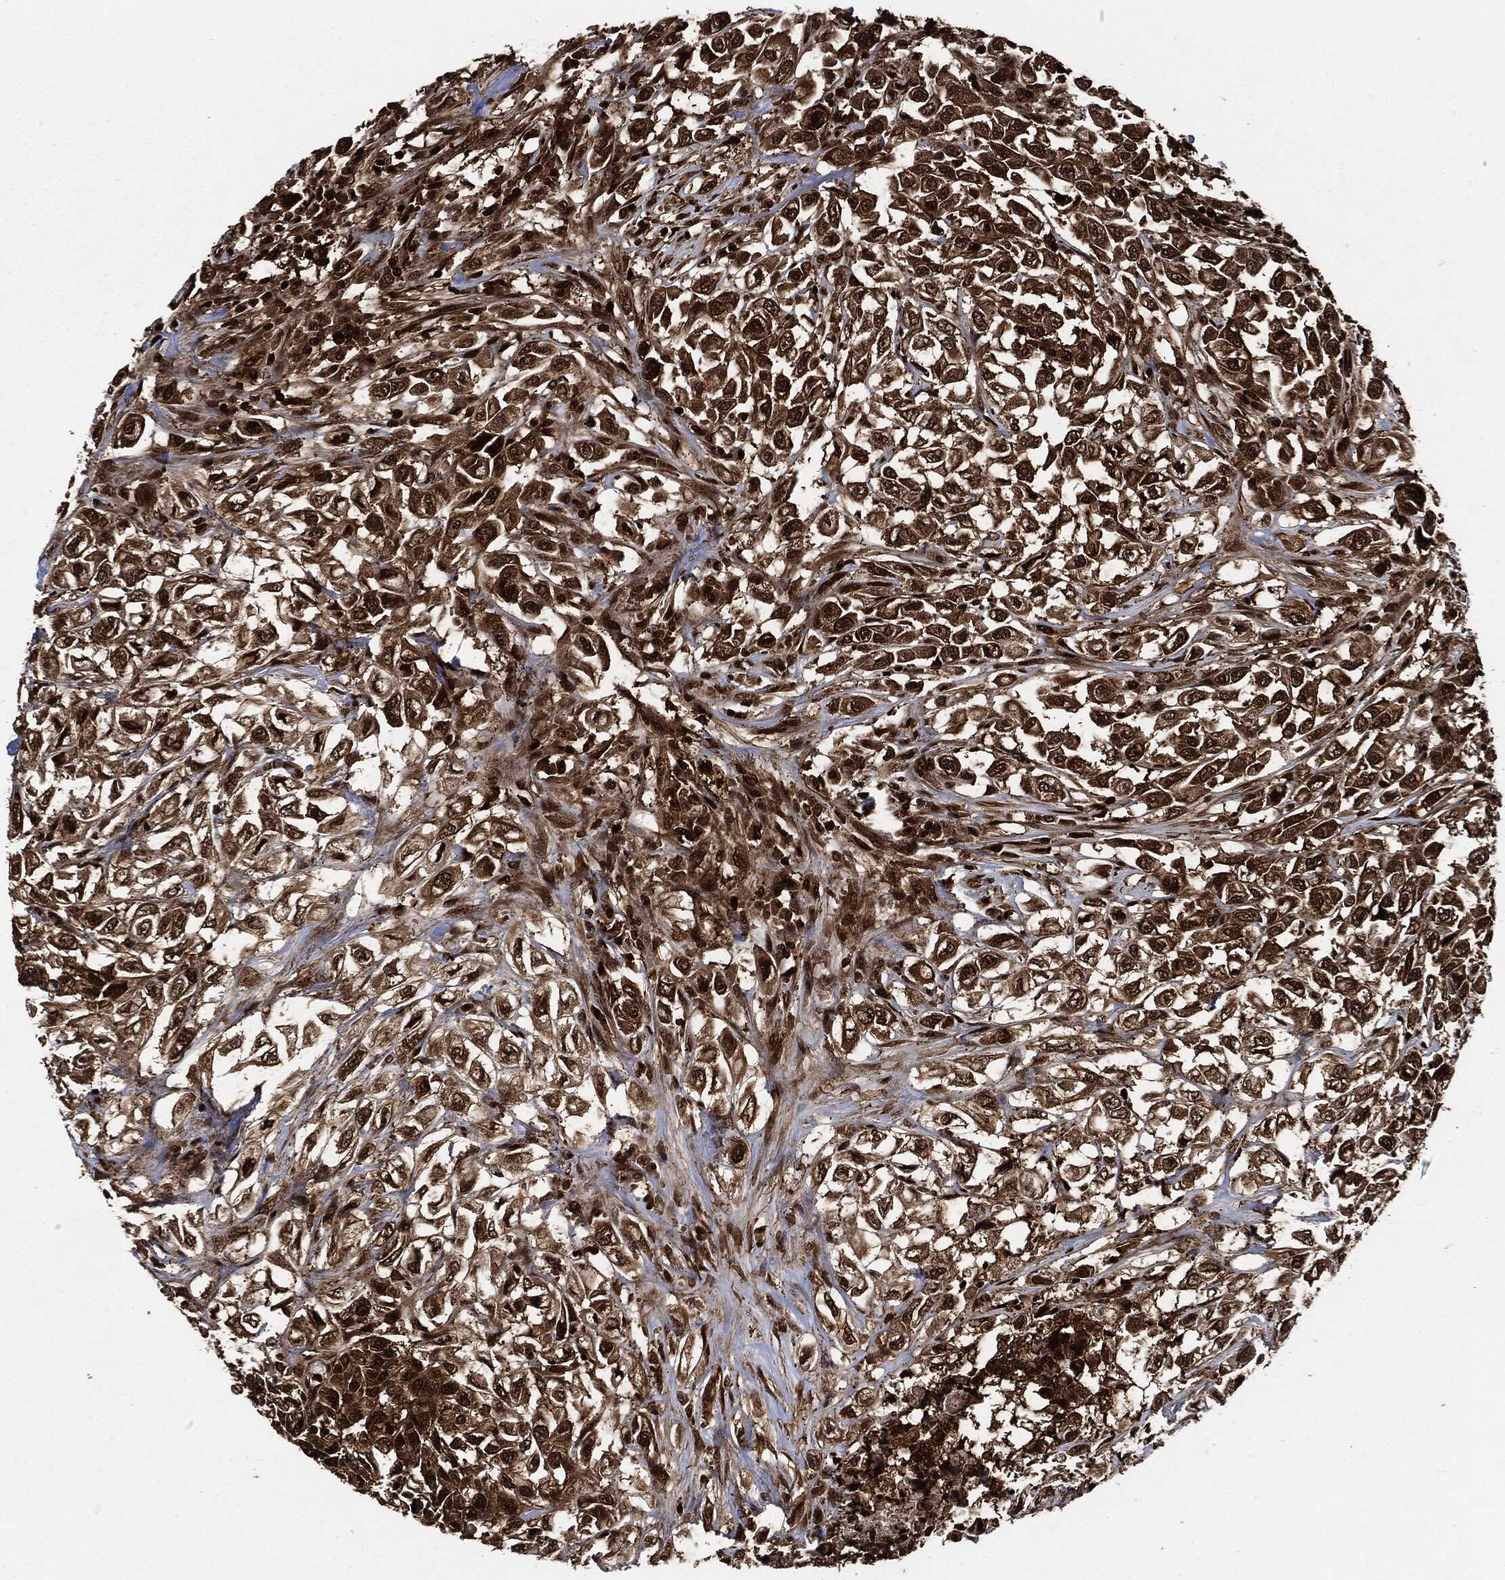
{"staining": {"intensity": "moderate", "quantity": ">75%", "location": "cytoplasmic/membranous"}, "tissue": "urothelial cancer", "cell_type": "Tumor cells", "image_type": "cancer", "snomed": [{"axis": "morphology", "description": "Urothelial carcinoma, High grade"}, {"axis": "topography", "description": "Urinary bladder"}], "caption": "IHC of human urothelial cancer demonstrates medium levels of moderate cytoplasmic/membranous expression in approximately >75% of tumor cells. Using DAB (brown) and hematoxylin (blue) stains, captured at high magnification using brightfield microscopy.", "gene": "YWHAB", "patient": {"sex": "female", "age": 56}}